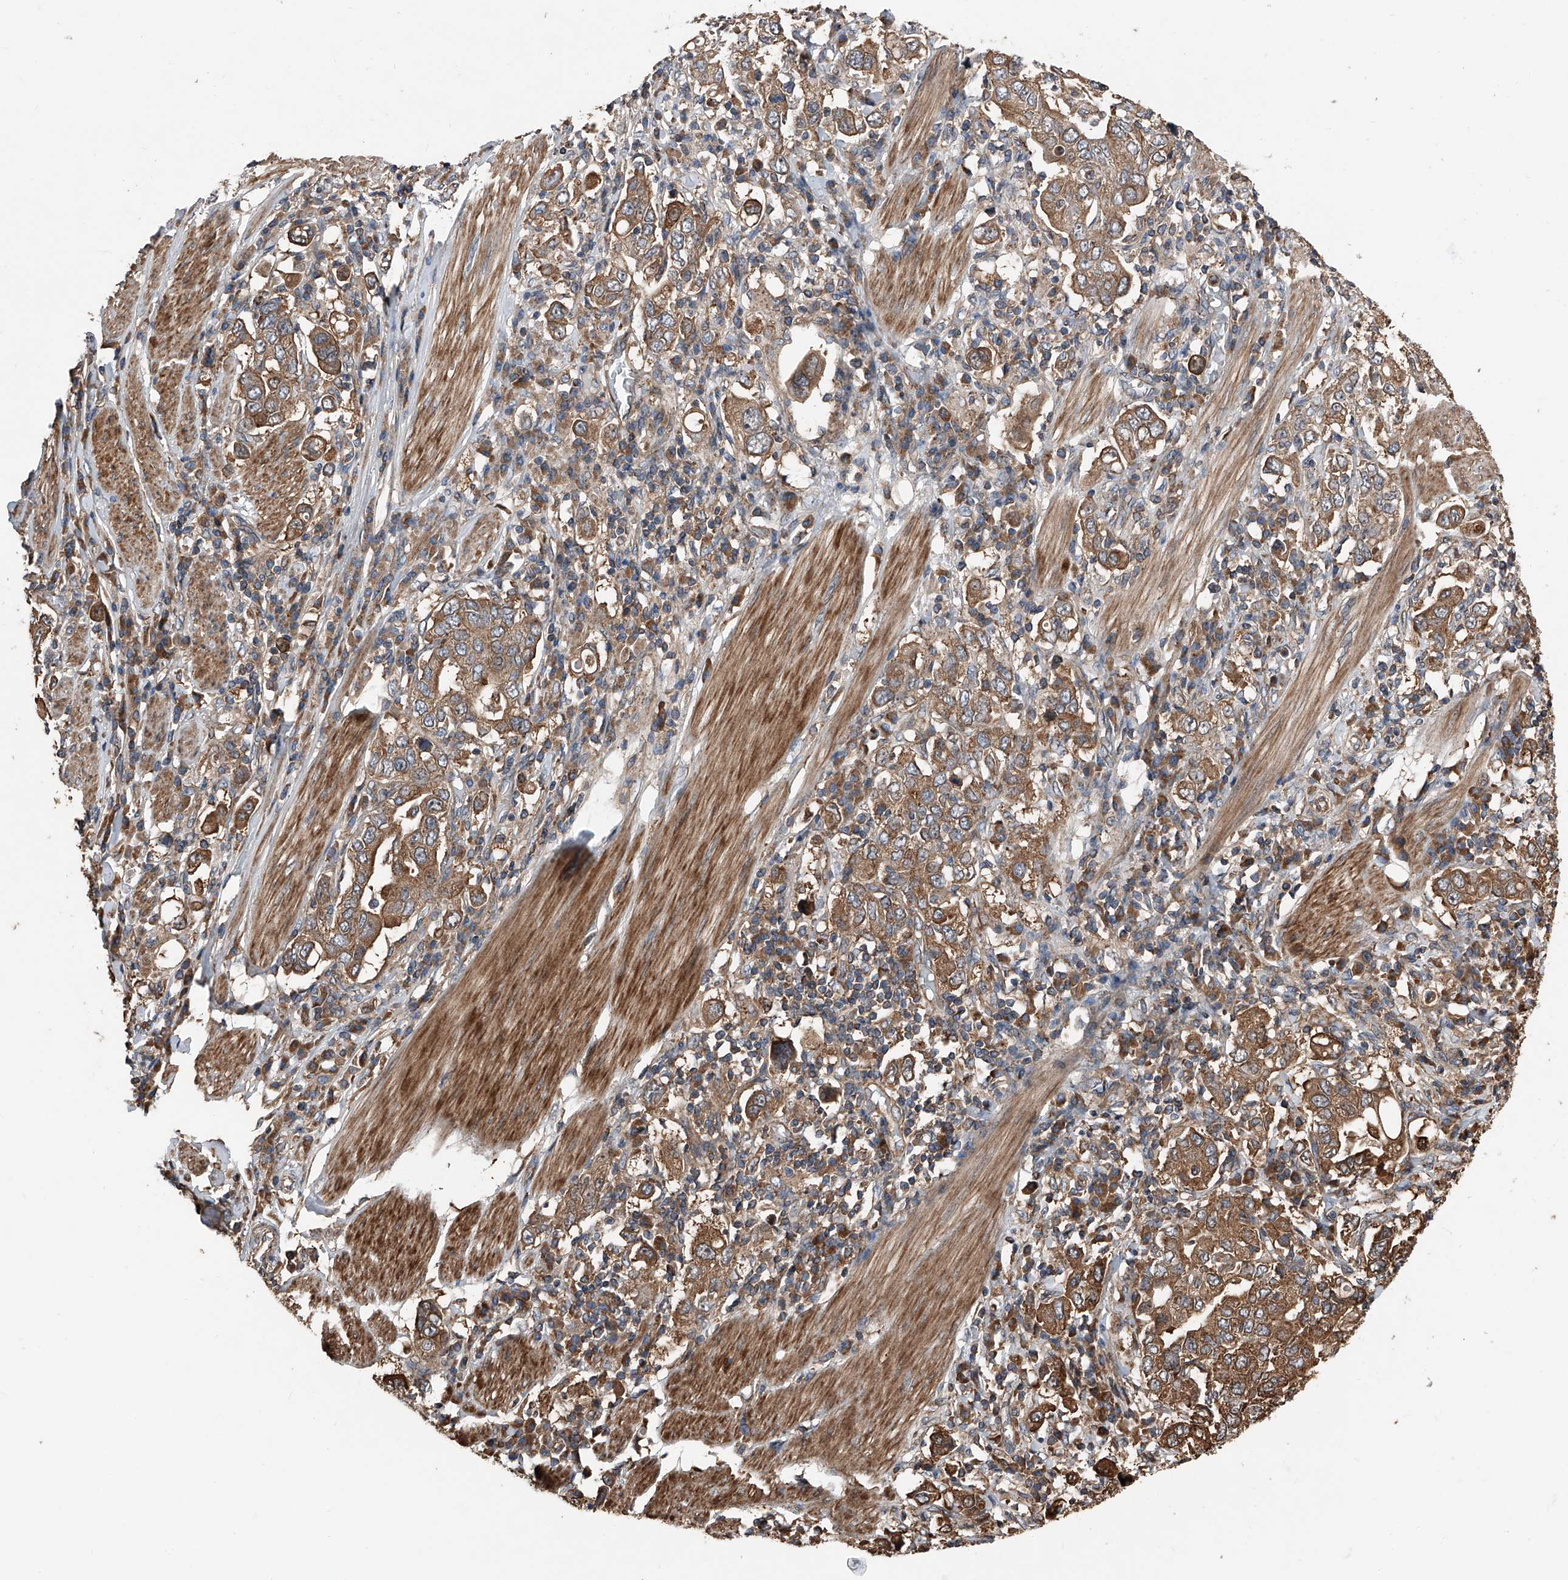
{"staining": {"intensity": "strong", "quantity": "25%-75%", "location": "cytoplasmic/membranous"}, "tissue": "stomach cancer", "cell_type": "Tumor cells", "image_type": "cancer", "snomed": [{"axis": "morphology", "description": "Adenocarcinoma, NOS"}, {"axis": "topography", "description": "Stomach, upper"}], "caption": "Protein staining by immunohistochemistry displays strong cytoplasmic/membranous expression in approximately 25%-75% of tumor cells in stomach cancer (adenocarcinoma).", "gene": "KCNJ2", "patient": {"sex": "male", "age": 62}}